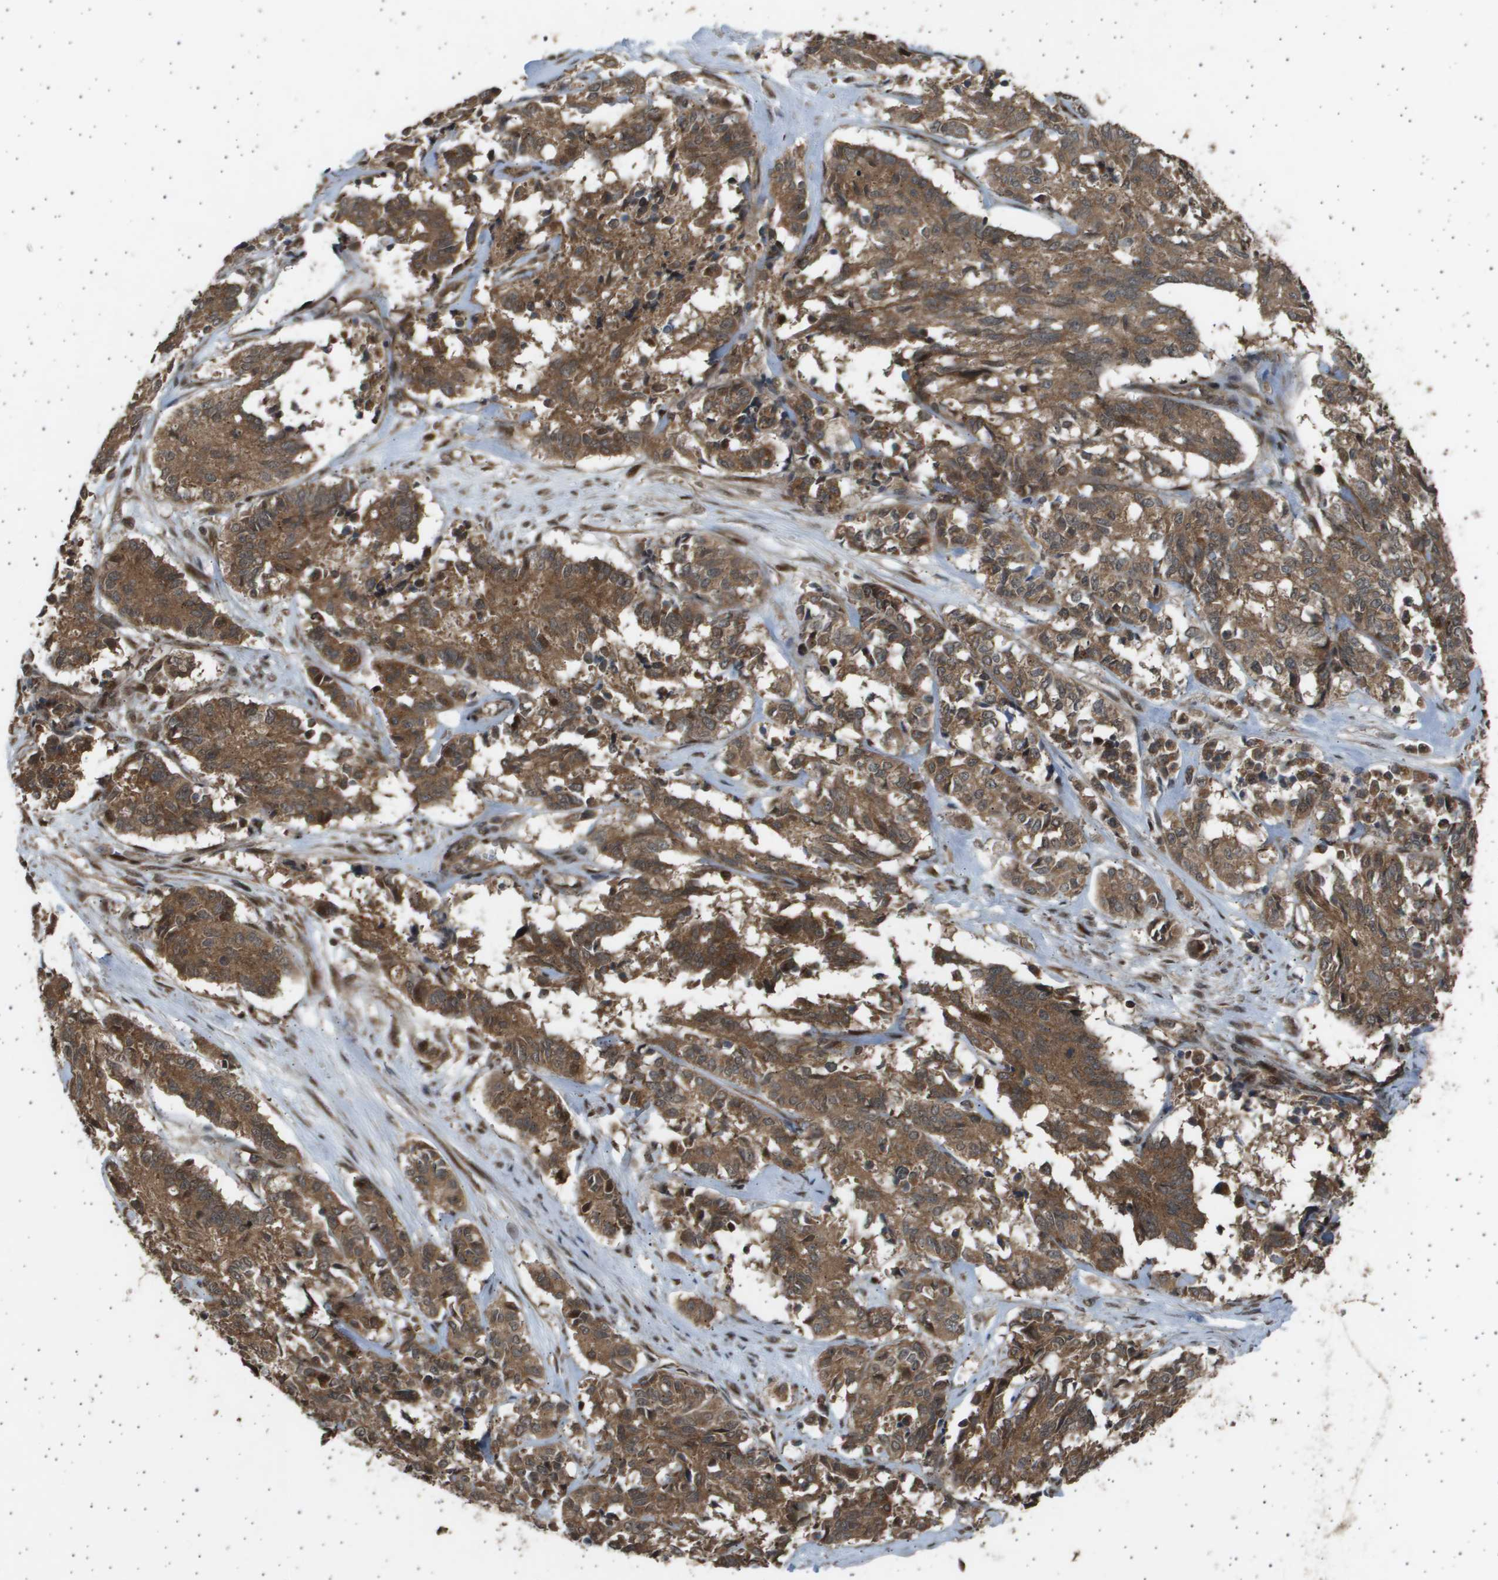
{"staining": {"intensity": "moderate", "quantity": ">75%", "location": "cytoplasmic/membranous,nuclear"}, "tissue": "cervical cancer", "cell_type": "Tumor cells", "image_type": "cancer", "snomed": [{"axis": "morphology", "description": "Squamous cell carcinoma, NOS"}, {"axis": "topography", "description": "Cervix"}], "caption": "A brown stain shows moderate cytoplasmic/membranous and nuclear expression of a protein in human cervical cancer tumor cells.", "gene": "TNRC6A", "patient": {"sex": "female", "age": 35}}